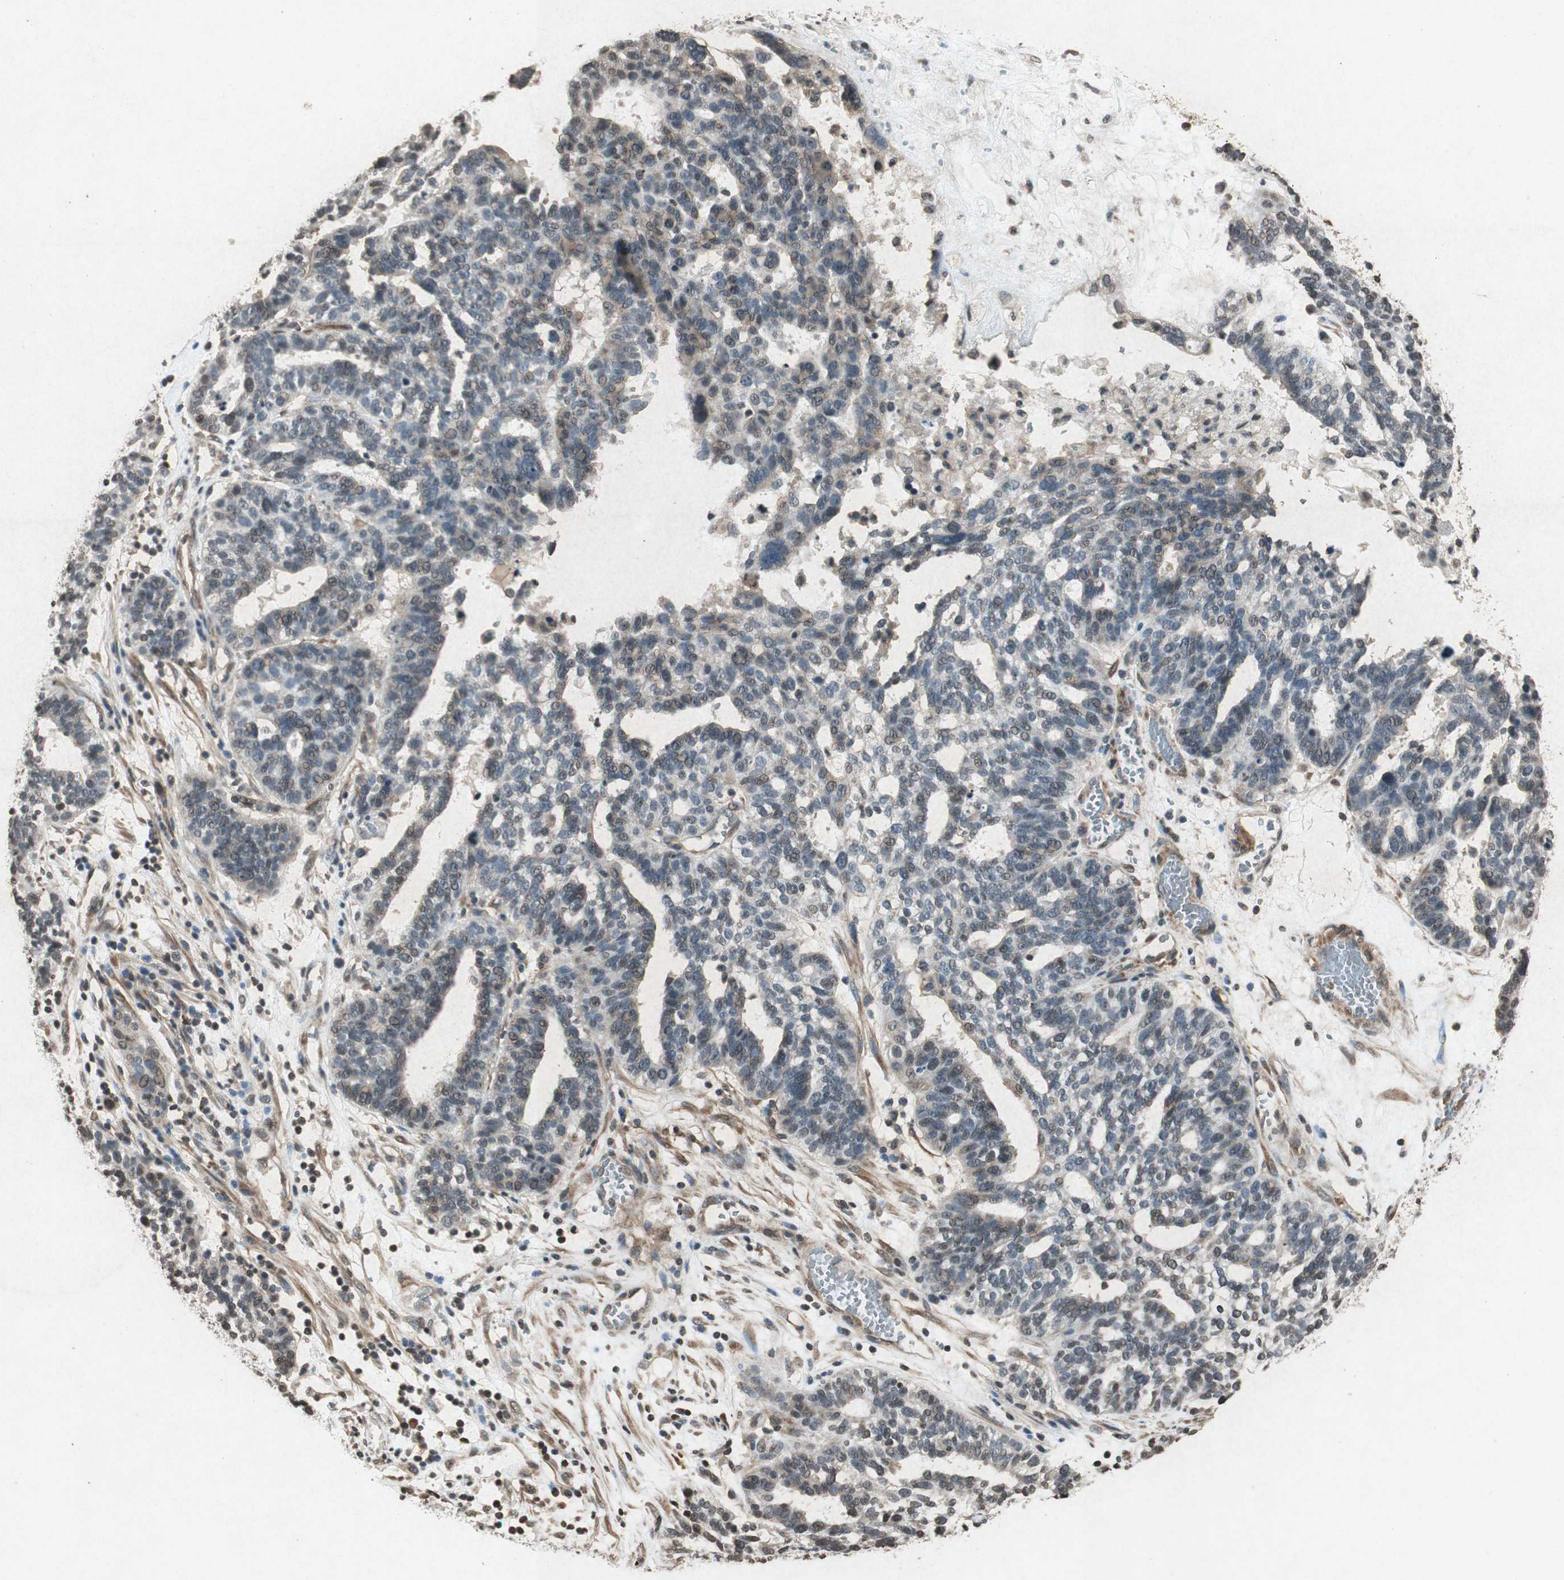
{"staining": {"intensity": "weak", "quantity": "25%-75%", "location": "nuclear"}, "tissue": "ovarian cancer", "cell_type": "Tumor cells", "image_type": "cancer", "snomed": [{"axis": "morphology", "description": "Cystadenocarcinoma, serous, NOS"}, {"axis": "topography", "description": "Ovary"}], "caption": "The micrograph reveals immunohistochemical staining of ovarian cancer. There is weak nuclear staining is seen in approximately 25%-75% of tumor cells.", "gene": "PRKG1", "patient": {"sex": "female", "age": 59}}